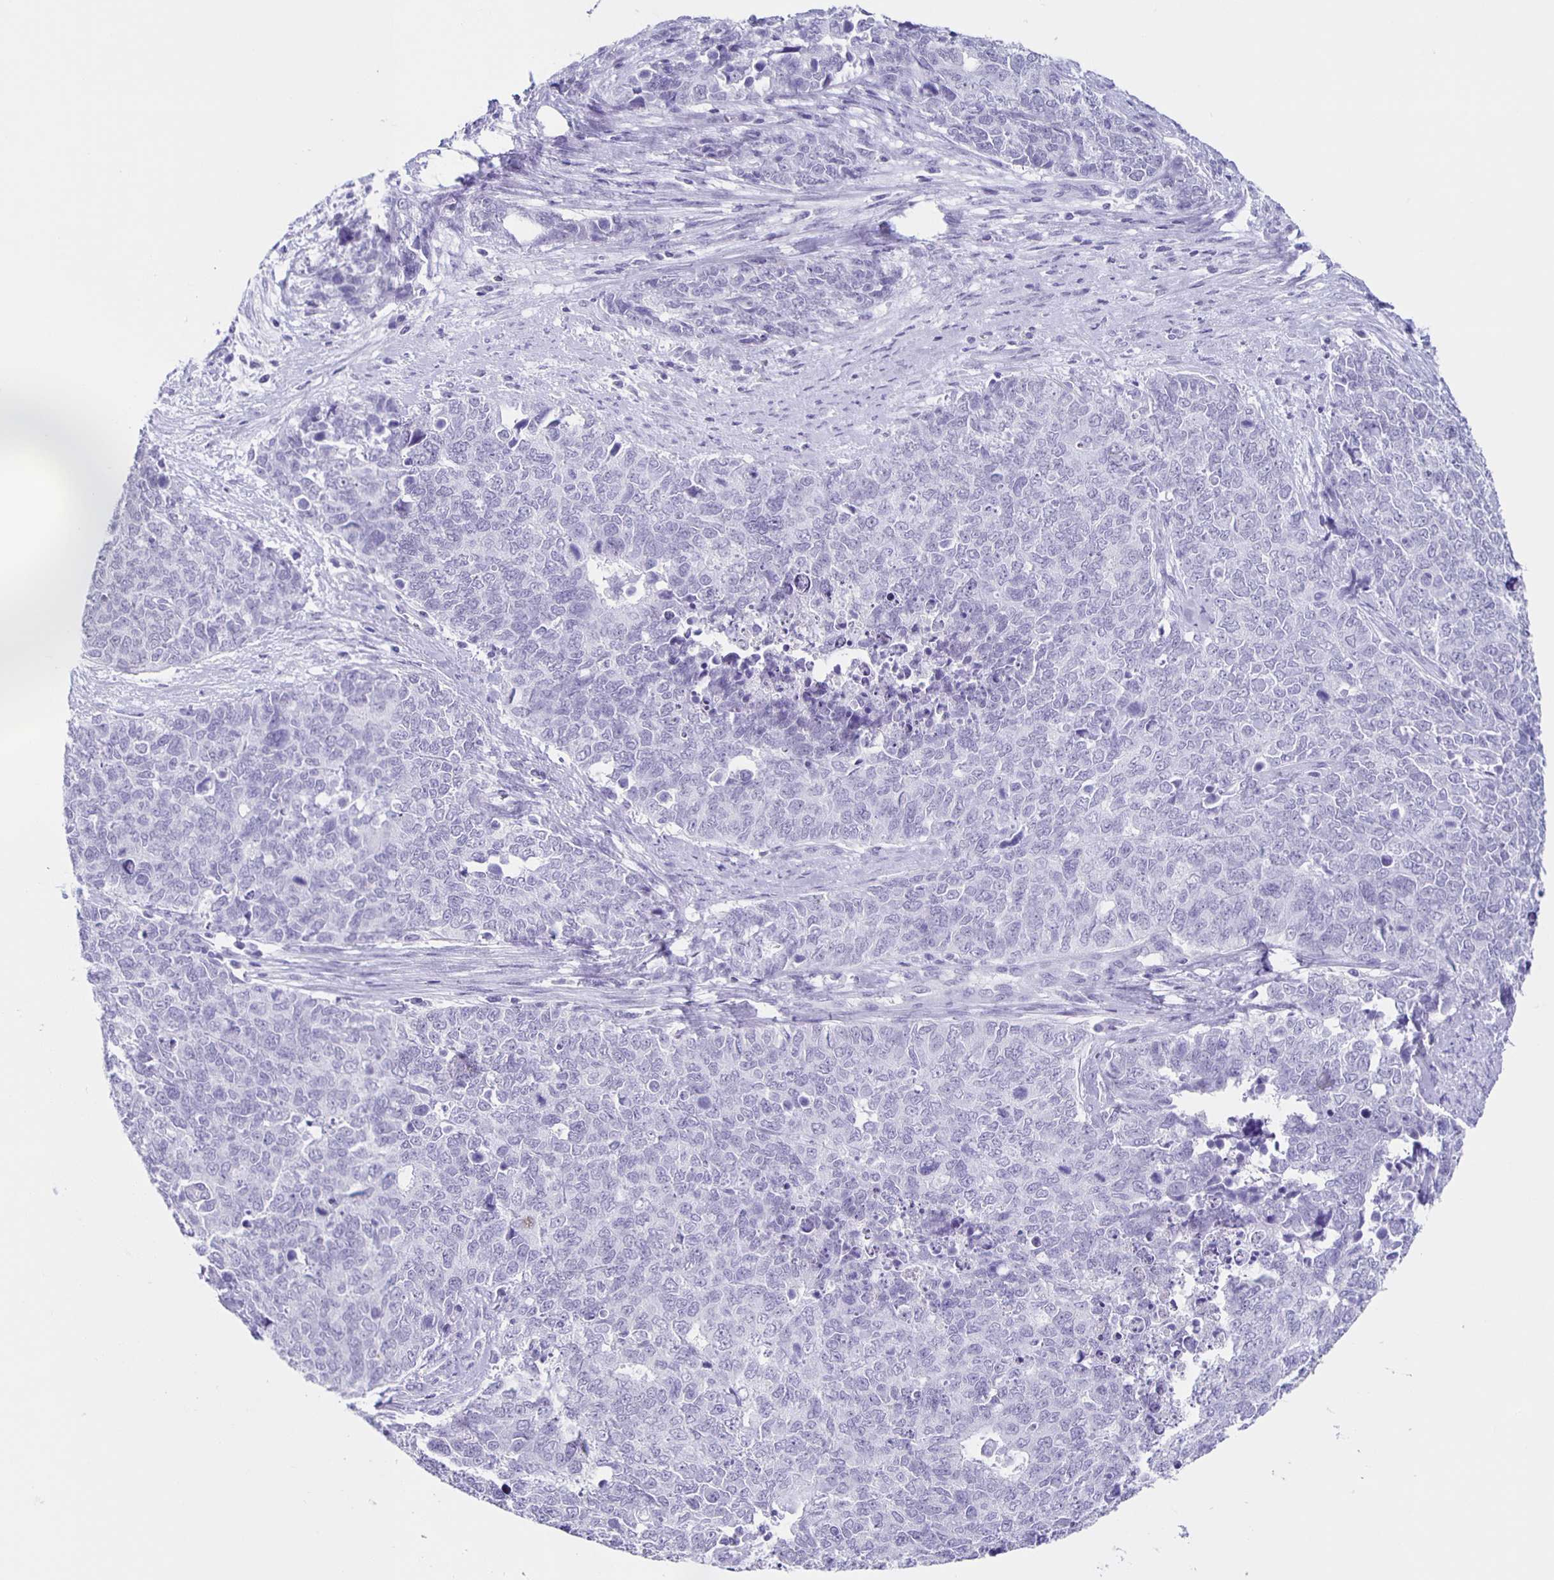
{"staining": {"intensity": "negative", "quantity": "none", "location": "none"}, "tissue": "cervical cancer", "cell_type": "Tumor cells", "image_type": "cancer", "snomed": [{"axis": "morphology", "description": "Adenocarcinoma, NOS"}, {"axis": "topography", "description": "Cervix"}], "caption": "A histopathology image of cervical cancer (adenocarcinoma) stained for a protein shows no brown staining in tumor cells.", "gene": "TPPP", "patient": {"sex": "female", "age": 63}}